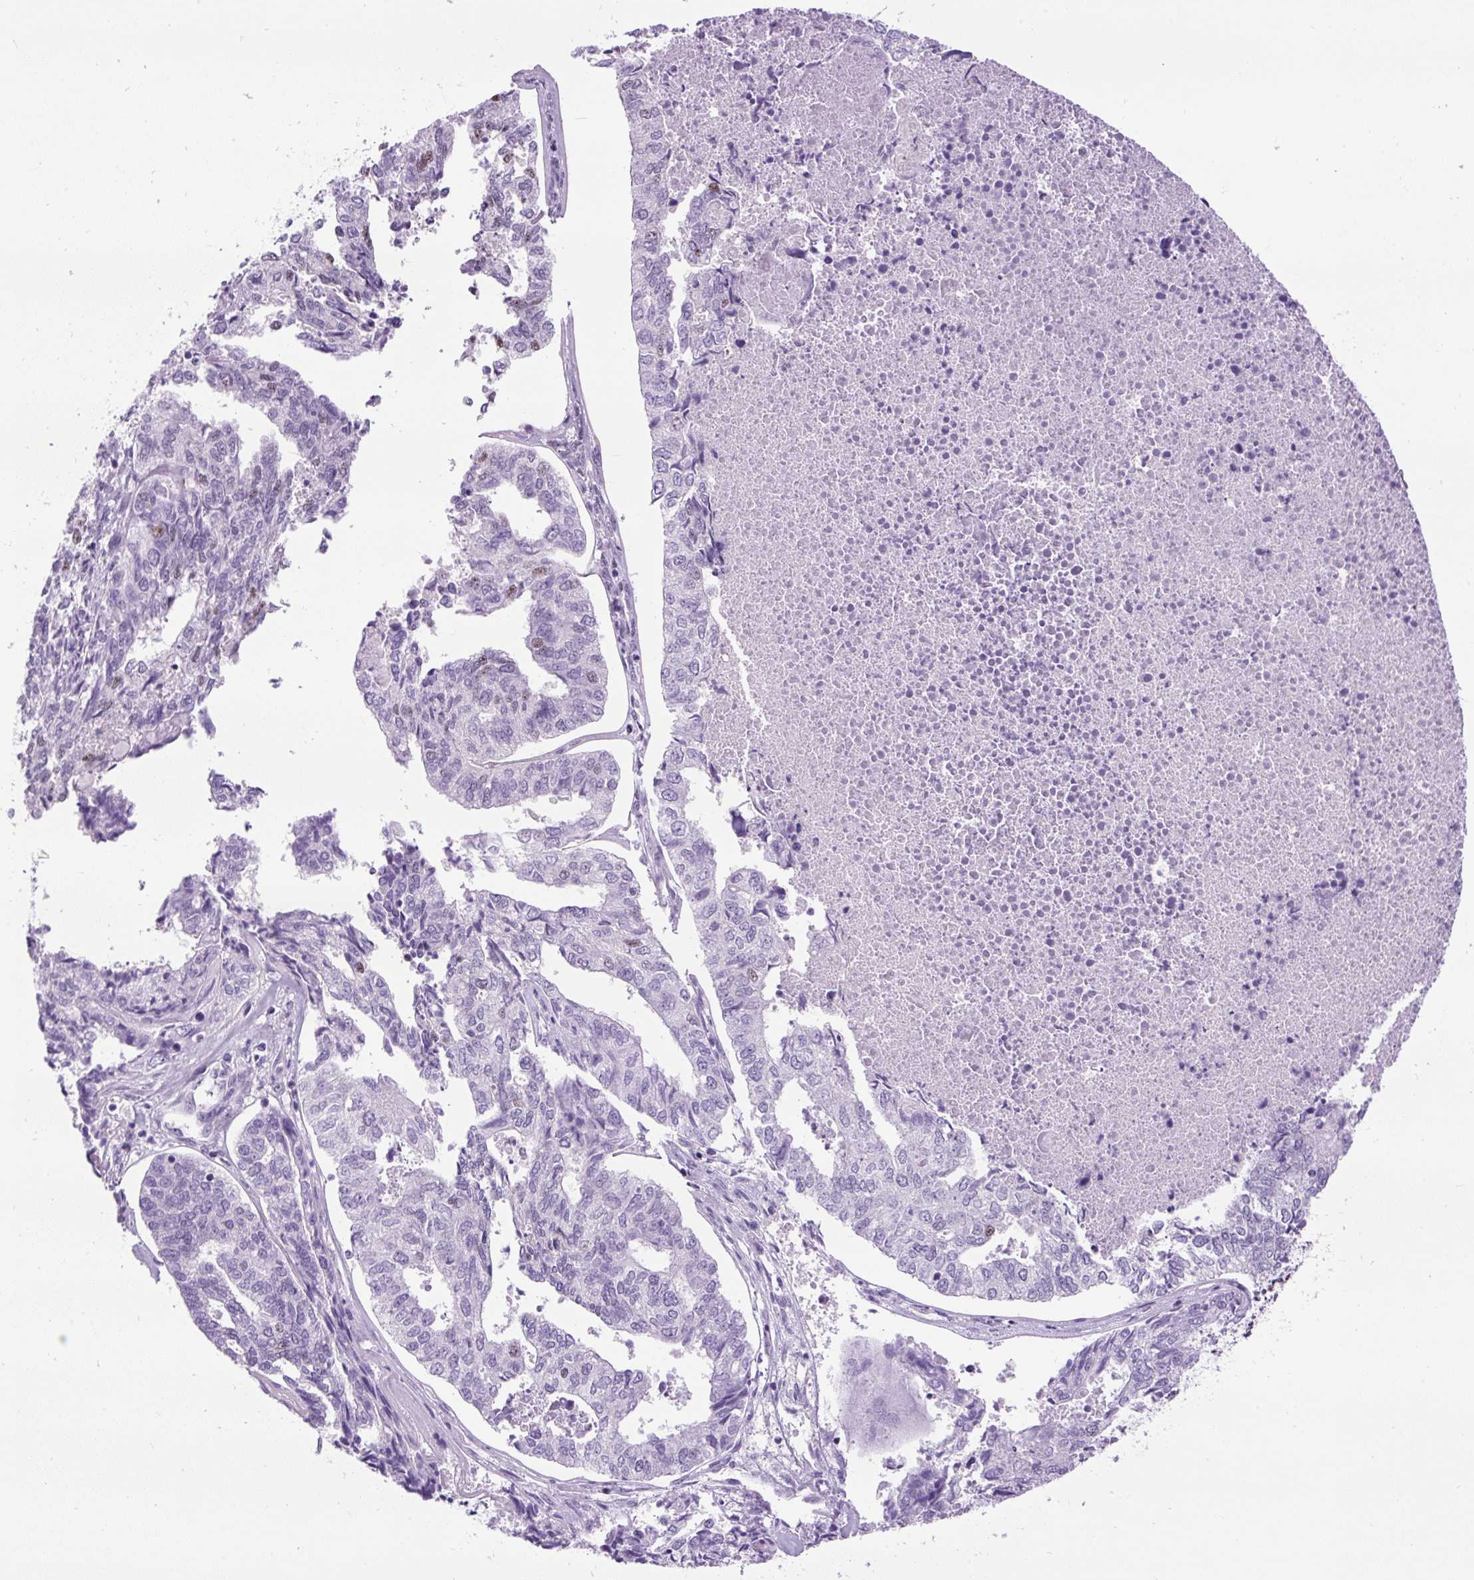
{"staining": {"intensity": "negative", "quantity": "none", "location": "none"}, "tissue": "endometrial cancer", "cell_type": "Tumor cells", "image_type": "cancer", "snomed": [{"axis": "morphology", "description": "Adenocarcinoma, NOS"}, {"axis": "topography", "description": "Endometrium"}], "caption": "Micrograph shows no protein staining in tumor cells of adenocarcinoma (endometrial) tissue.", "gene": "SMC5", "patient": {"sex": "female", "age": 73}}